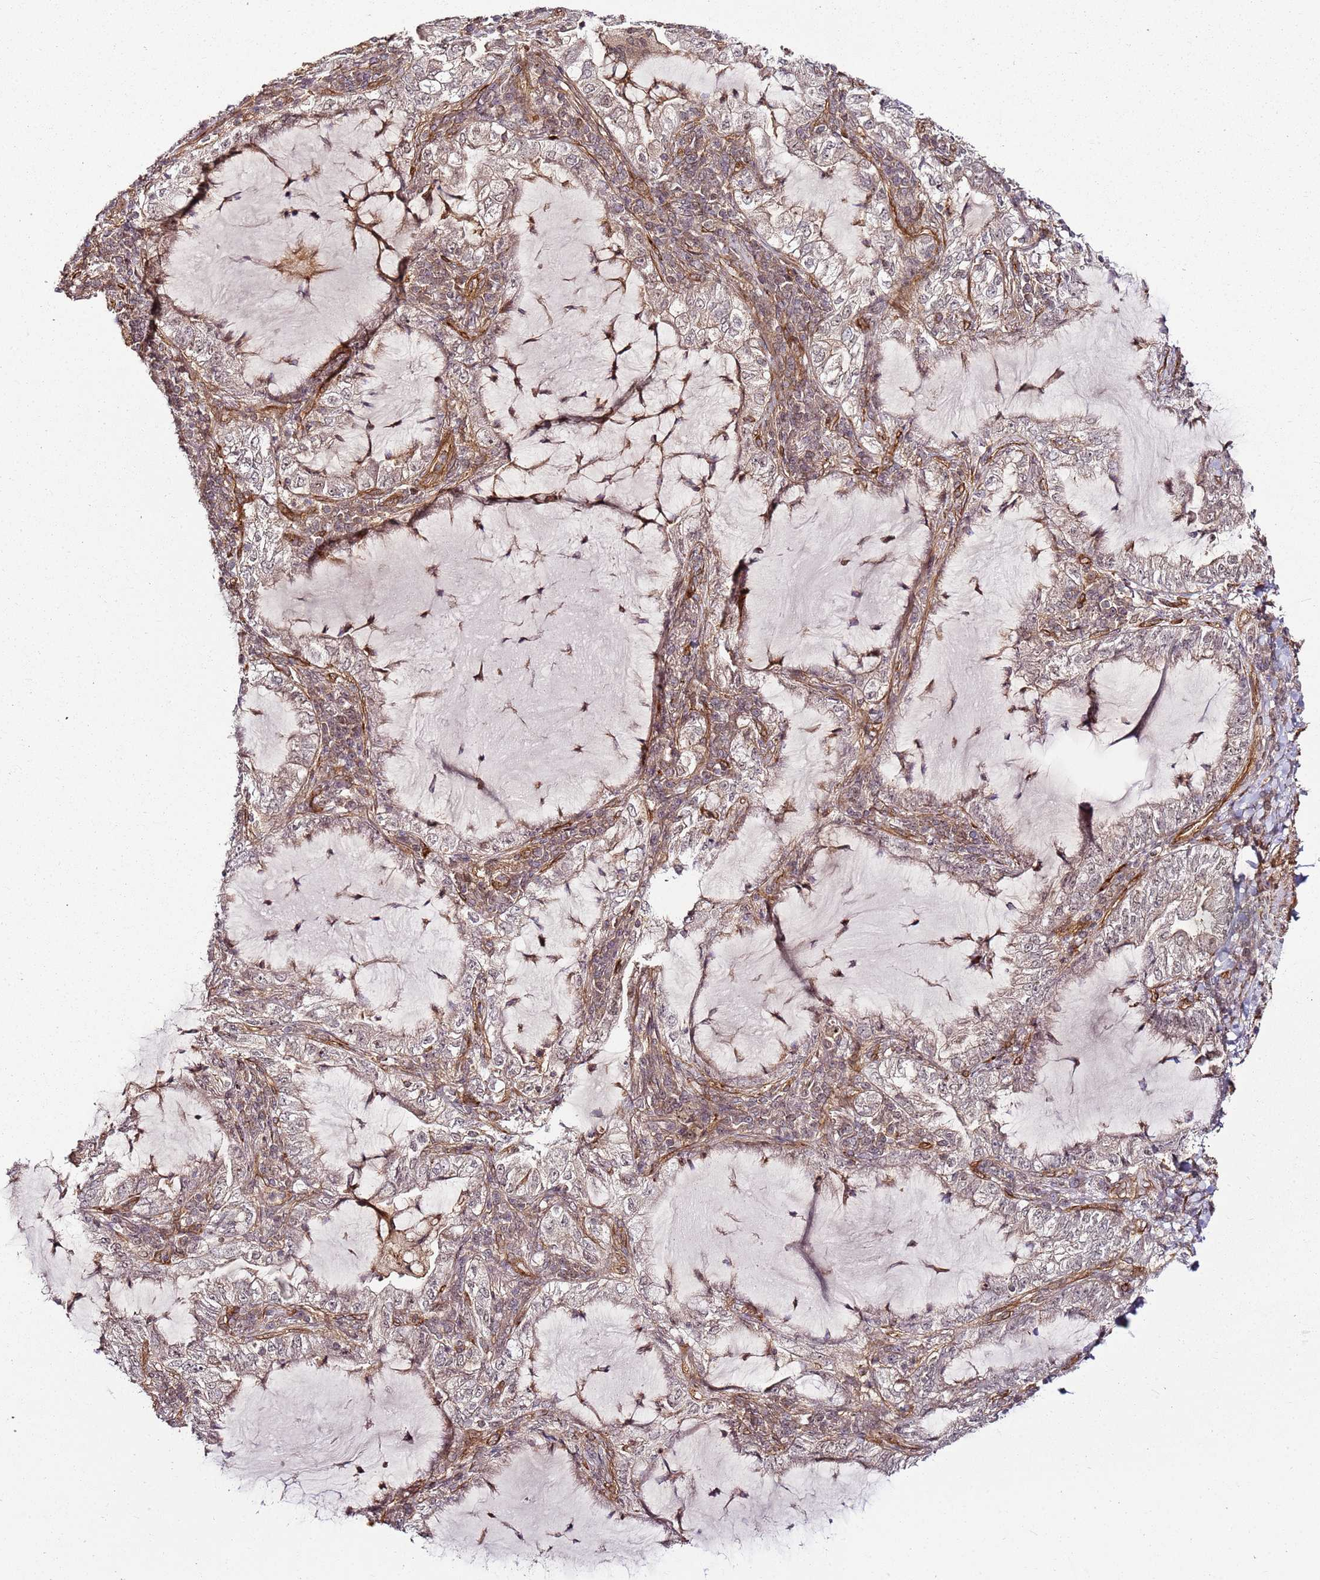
{"staining": {"intensity": "weak", "quantity": "25%-75%", "location": "nuclear"}, "tissue": "lung cancer", "cell_type": "Tumor cells", "image_type": "cancer", "snomed": [{"axis": "morphology", "description": "Adenocarcinoma, NOS"}, {"axis": "topography", "description": "Lung"}], "caption": "A low amount of weak nuclear positivity is present in approximately 25%-75% of tumor cells in adenocarcinoma (lung) tissue.", "gene": "CCNYL1", "patient": {"sex": "female", "age": 73}}